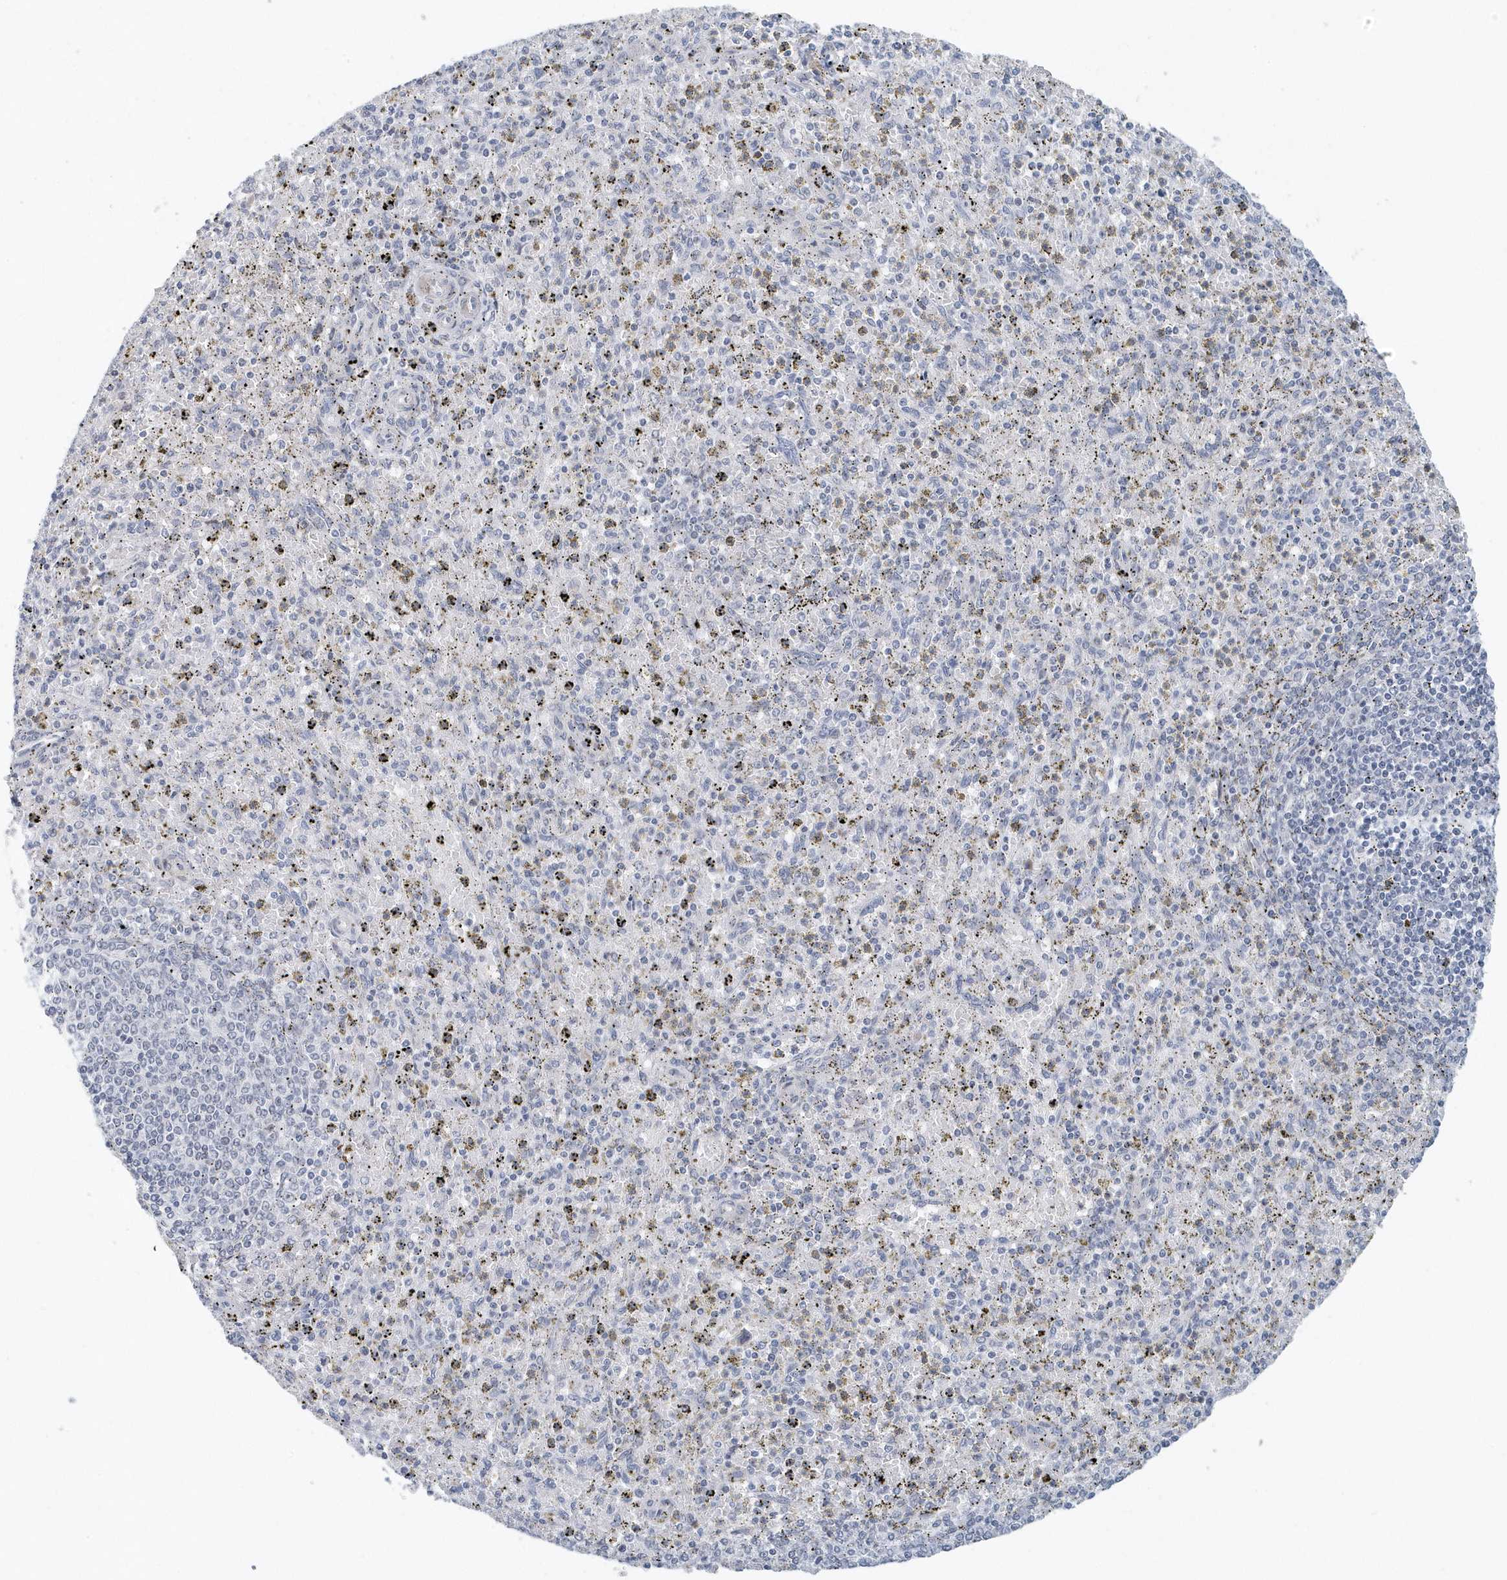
{"staining": {"intensity": "negative", "quantity": "none", "location": "none"}, "tissue": "spleen", "cell_type": "Cells in red pulp", "image_type": "normal", "snomed": [{"axis": "morphology", "description": "Normal tissue, NOS"}, {"axis": "topography", "description": "Spleen"}], "caption": "The image reveals no staining of cells in red pulp in benign spleen.", "gene": "RPF2", "patient": {"sex": "male", "age": 72}}